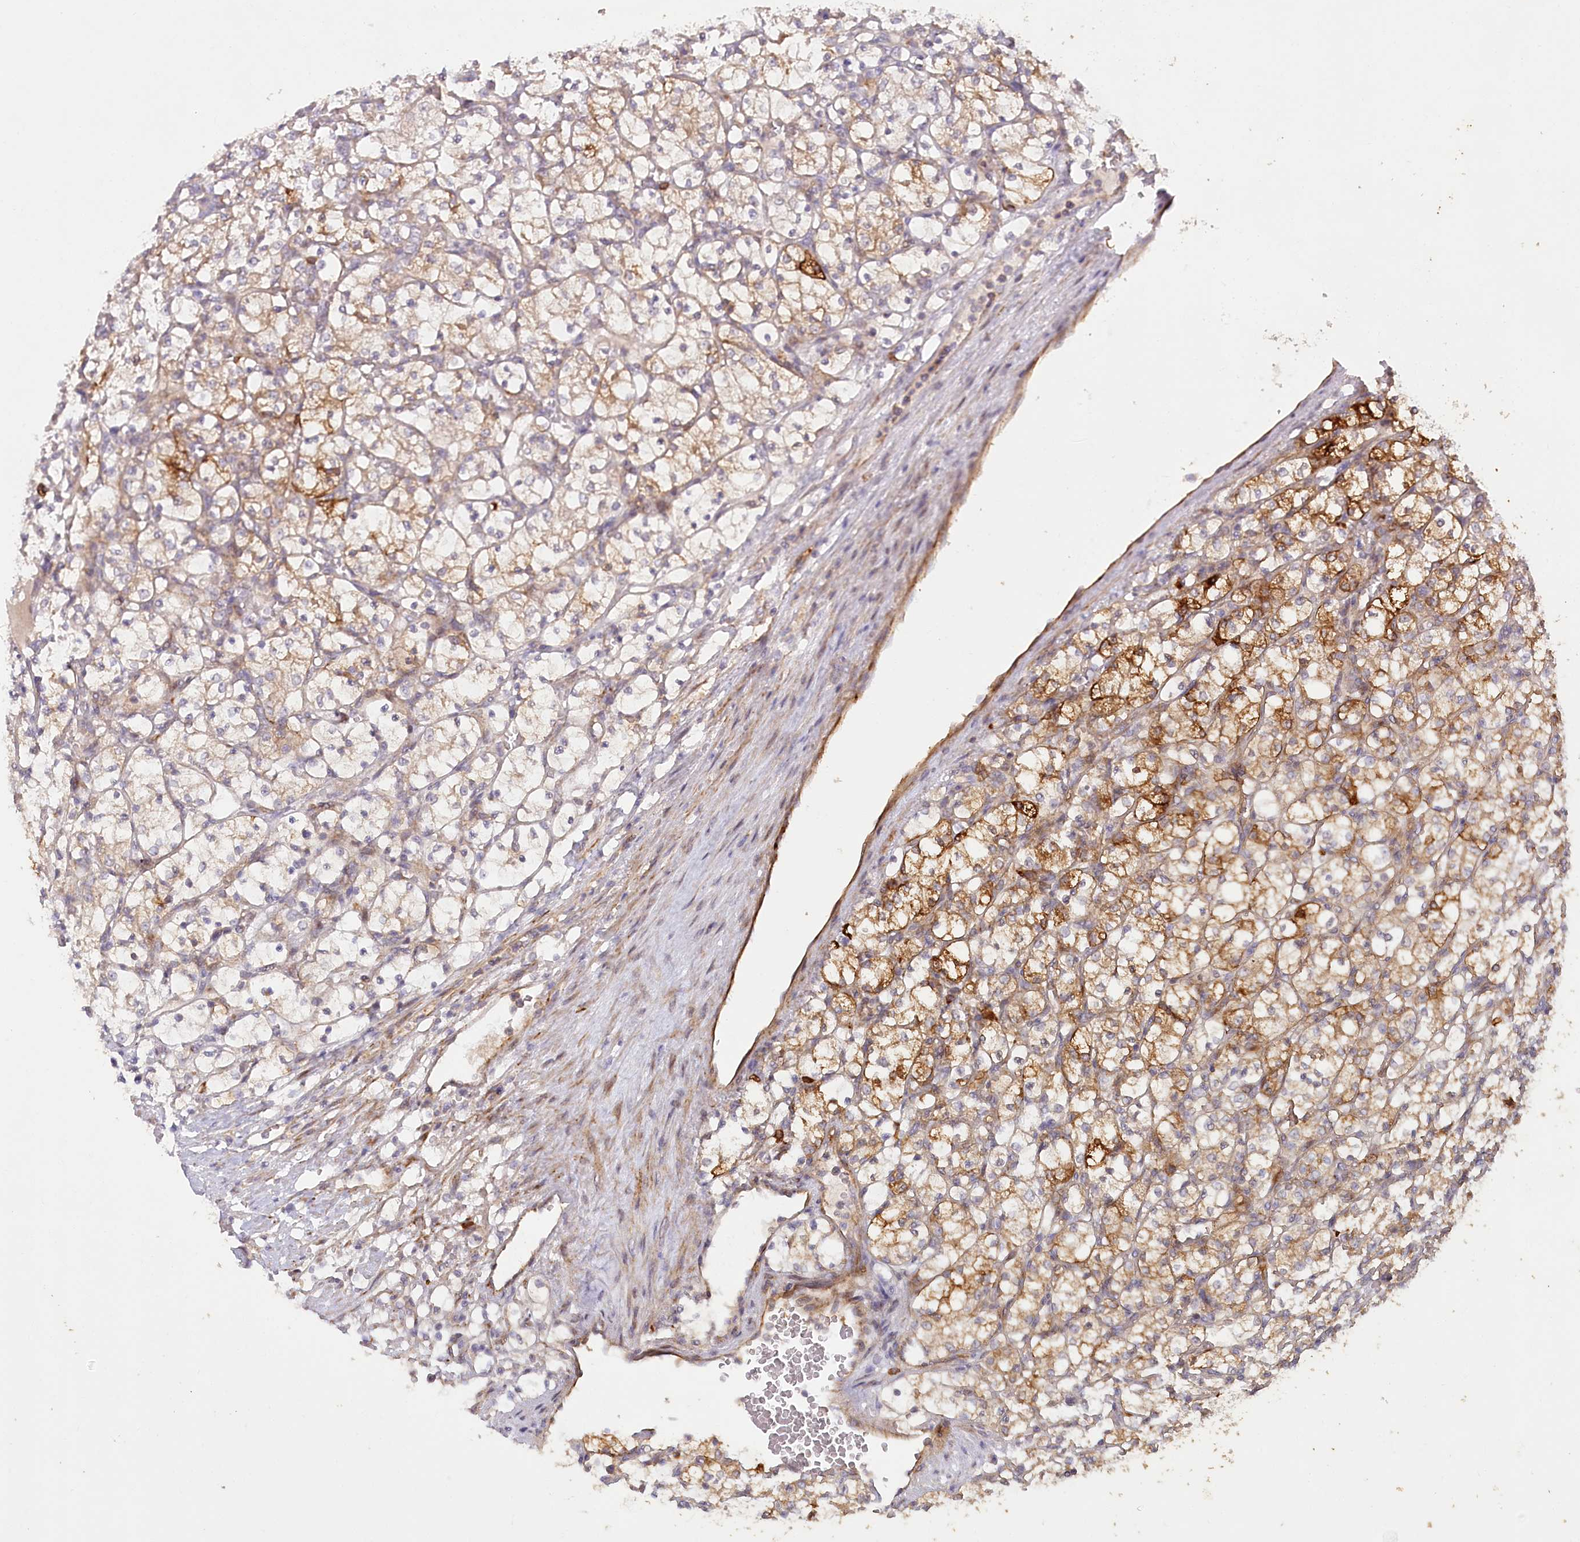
{"staining": {"intensity": "moderate", "quantity": "25%-75%", "location": "cytoplasmic/membranous"}, "tissue": "renal cancer", "cell_type": "Tumor cells", "image_type": "cancer", "snomed": [{"axis": "morphology", "description": "Adenocarcinoma, NOS"}, {"axis": "topography", "description": "Kidney"}], "caption": "Renal cancer stained with DAB immunohistochemistry (IHC) displays medium levels of moderate cytoplasmic/membranous positivity in about 25%-75% of tumor cells.", "gene": "IRAK1BP1", "patient": {"sex": "female", "age": 69}}